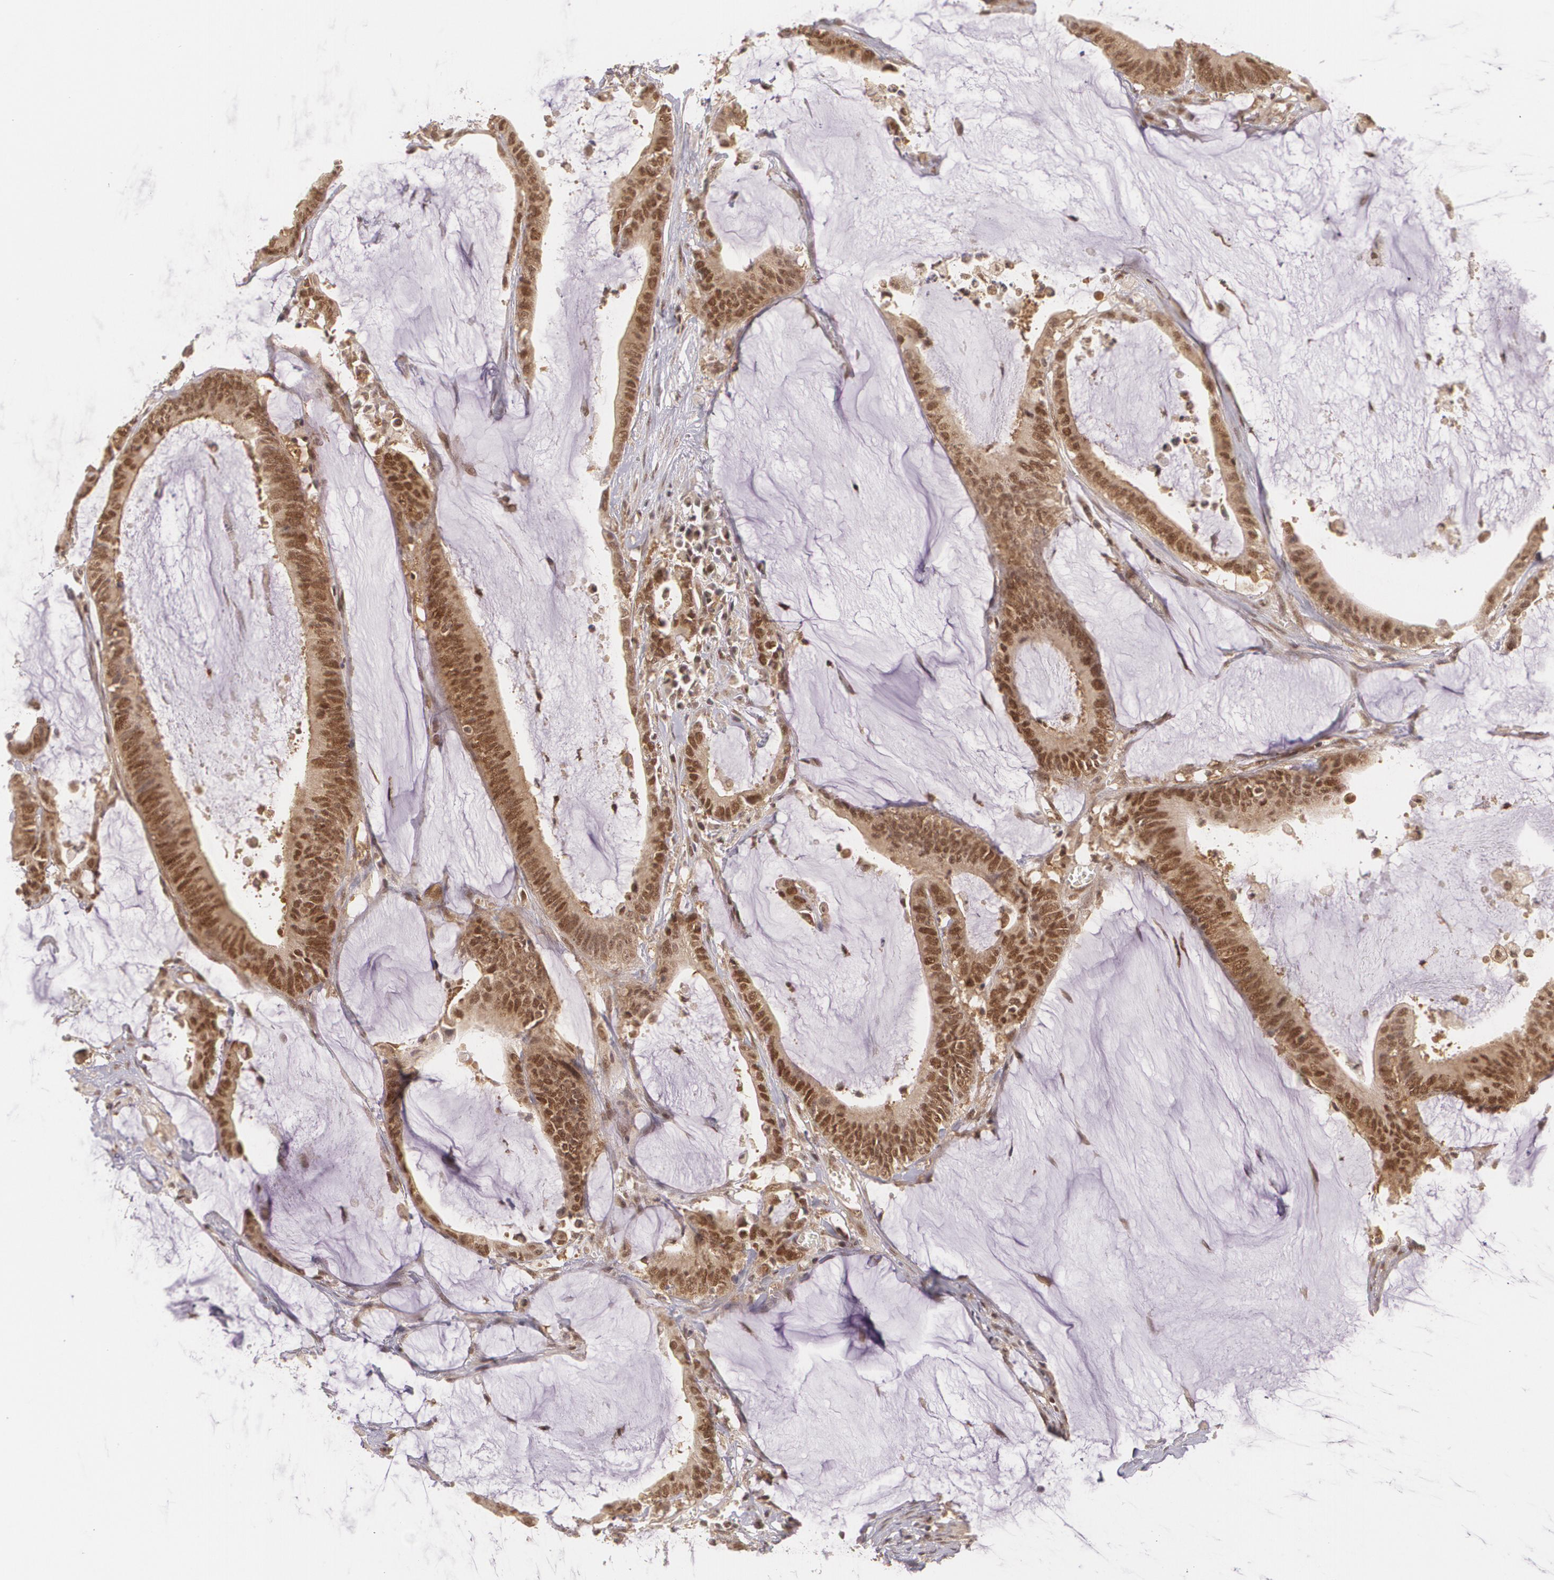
{"staining": {"intensity": "moderate", "quantity": ">75%", "location": "cytoplasmic/membranous,nuclear"}, "tissue": "colorectal cancer", "cell_type": "Tumor cells", "image_type": "cancer", "snomed": [{"axis": "morphology", "description": "Adenocarcinoma, NOS"}, {"axis": "topography", "description": "Rectum"}], "caption": "This photomicrograph reveals immunohistochemistry (IHC) staining of colorectal cancer, with medium moderate cytoplasmic/membranous and nuclear expression in about >75% of tumor cells.", "gene": "CUL2", "patient": {"sex": "female", "age": 66}}